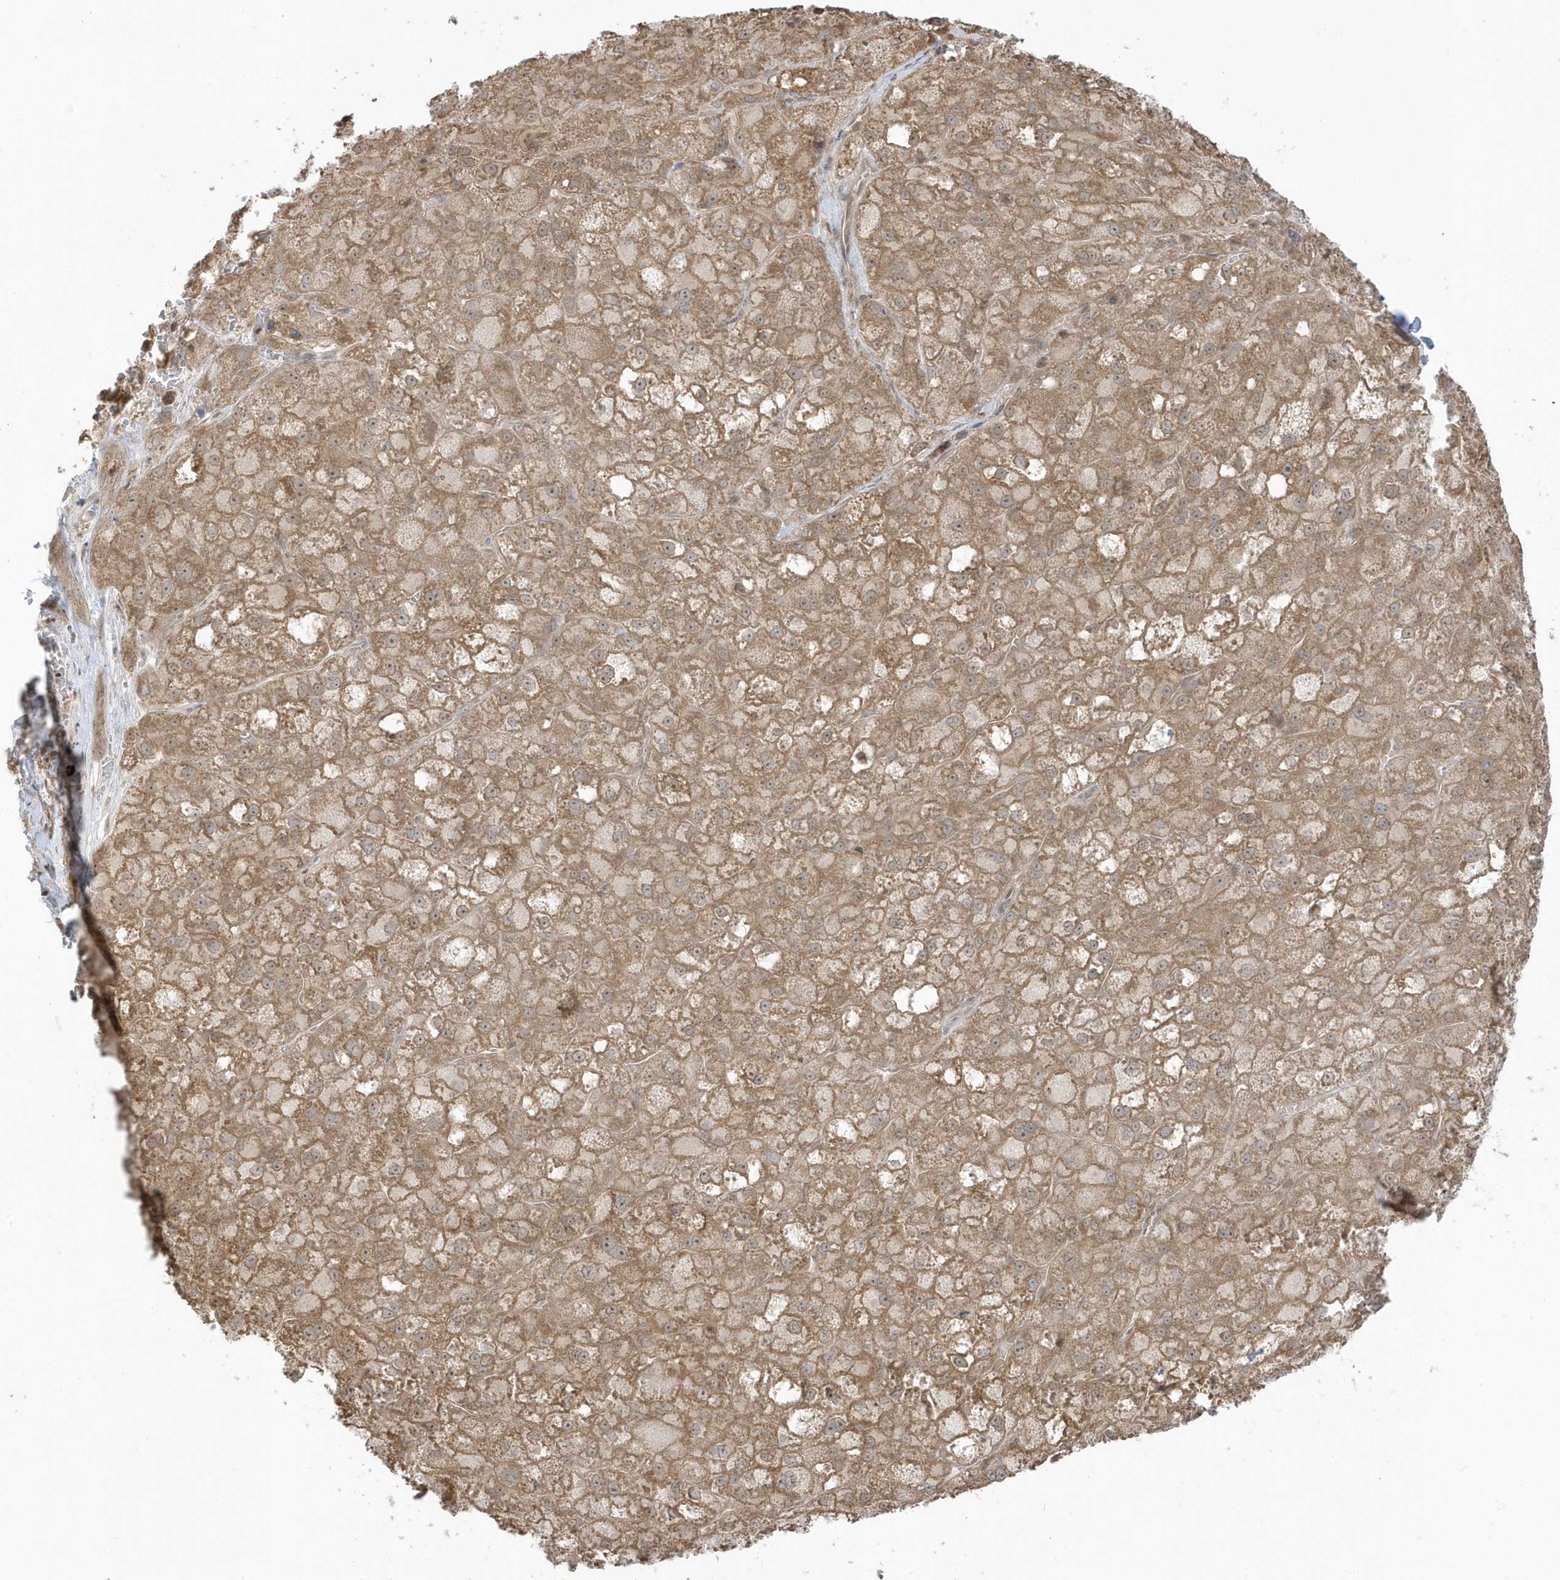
{"staining": {"intensity": "moderate", "quantity": ">75%", "location": "cytoplasmic/membranous,nuclear"}, "tissue": "liver cancer", "cell_type": "Tumor cells", "image_type": "cancer", "snomed": [{"axis": "morphology", "description": "Carcinoma, Hepatocellular, NOS"}, {"axis": "topography", "description": "Liver"}], "caption": "Human liver cancer (hepatocellular carcinoma) stained with a brown dye demonstrates moderate cytoplasmic/membranous and nuclear positive expression in about >75% of tumor cells.", "gene": "PPP1R7", "patient": {"sex": "male", "age": 57}}